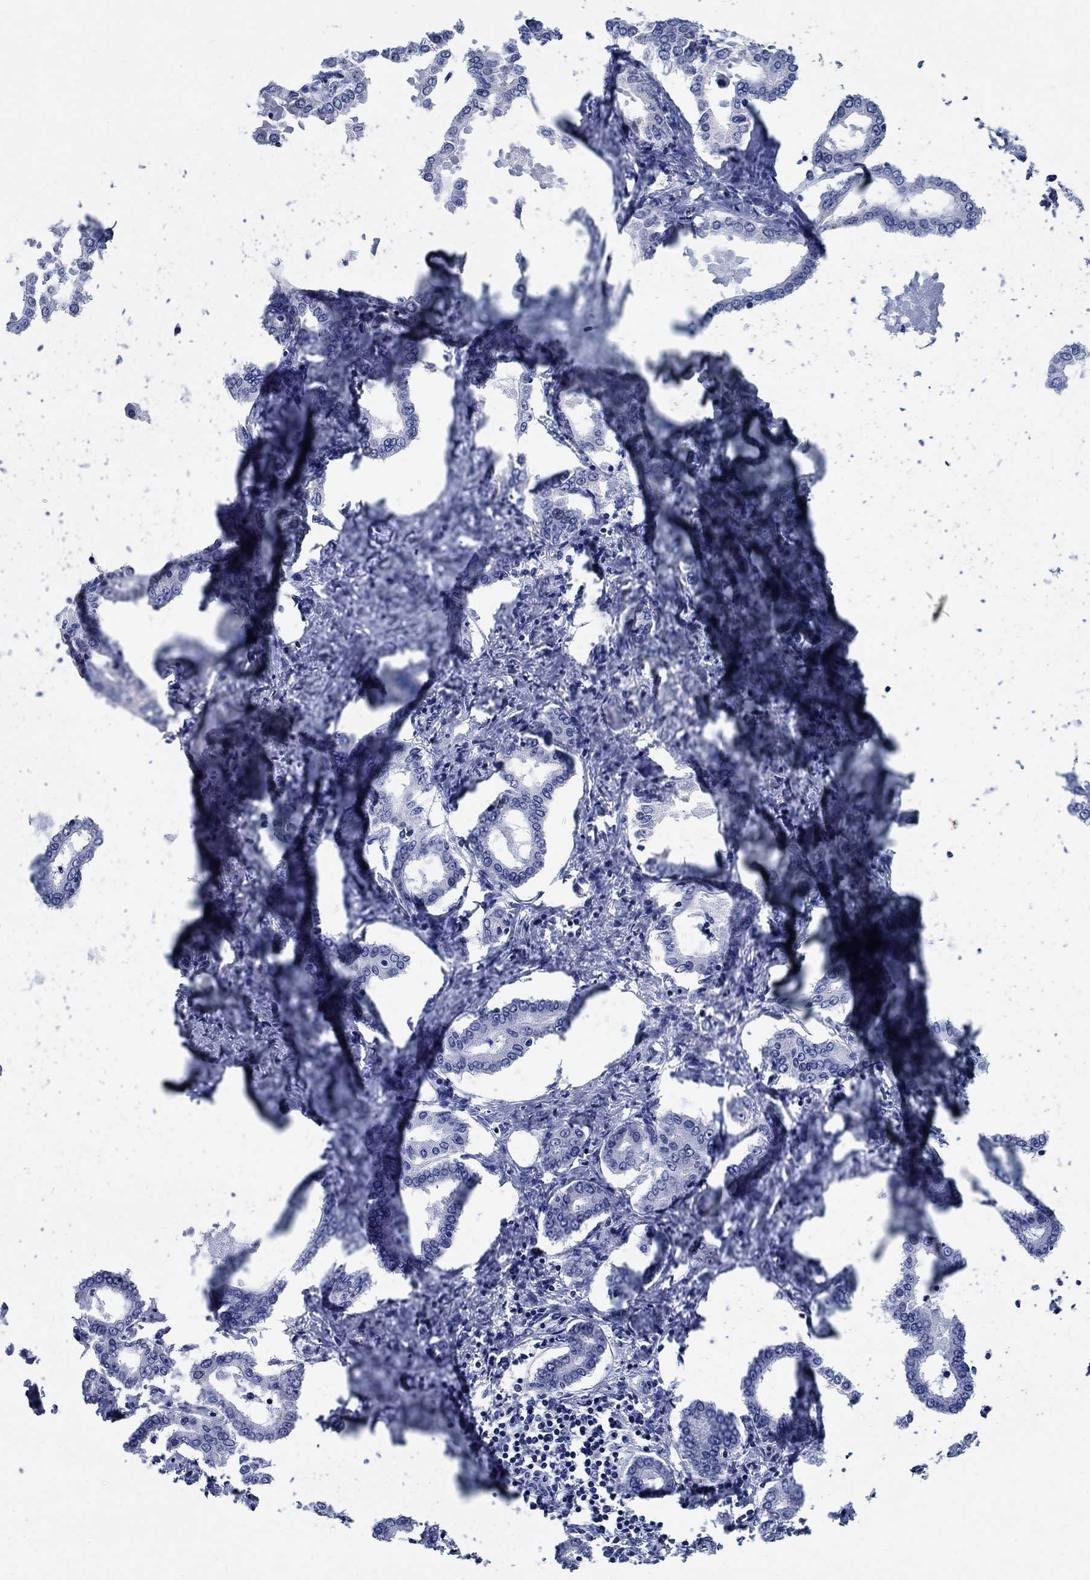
{"staining": {"intensity": "negative", "quantity": "none", "location": "none"}, "tissue": "liver cancer", "cell_type": "Tumor cells", "image_type": "cancer", "snomed": [{"axis": "morphology", "description": "Cholangiocarcinoma"}, {"axis": "topography", "description": "Liver"}], "caption": "There is no significant positivity in tumor cells of liver cholangiocarcinoma. (DAB (3,3'-diaminobenzidine) immunohistochemistry (IHC) with hematoxylin counter stain).", "gene": "TRIM16", "patient": {"sex": "female", "age": 47}}